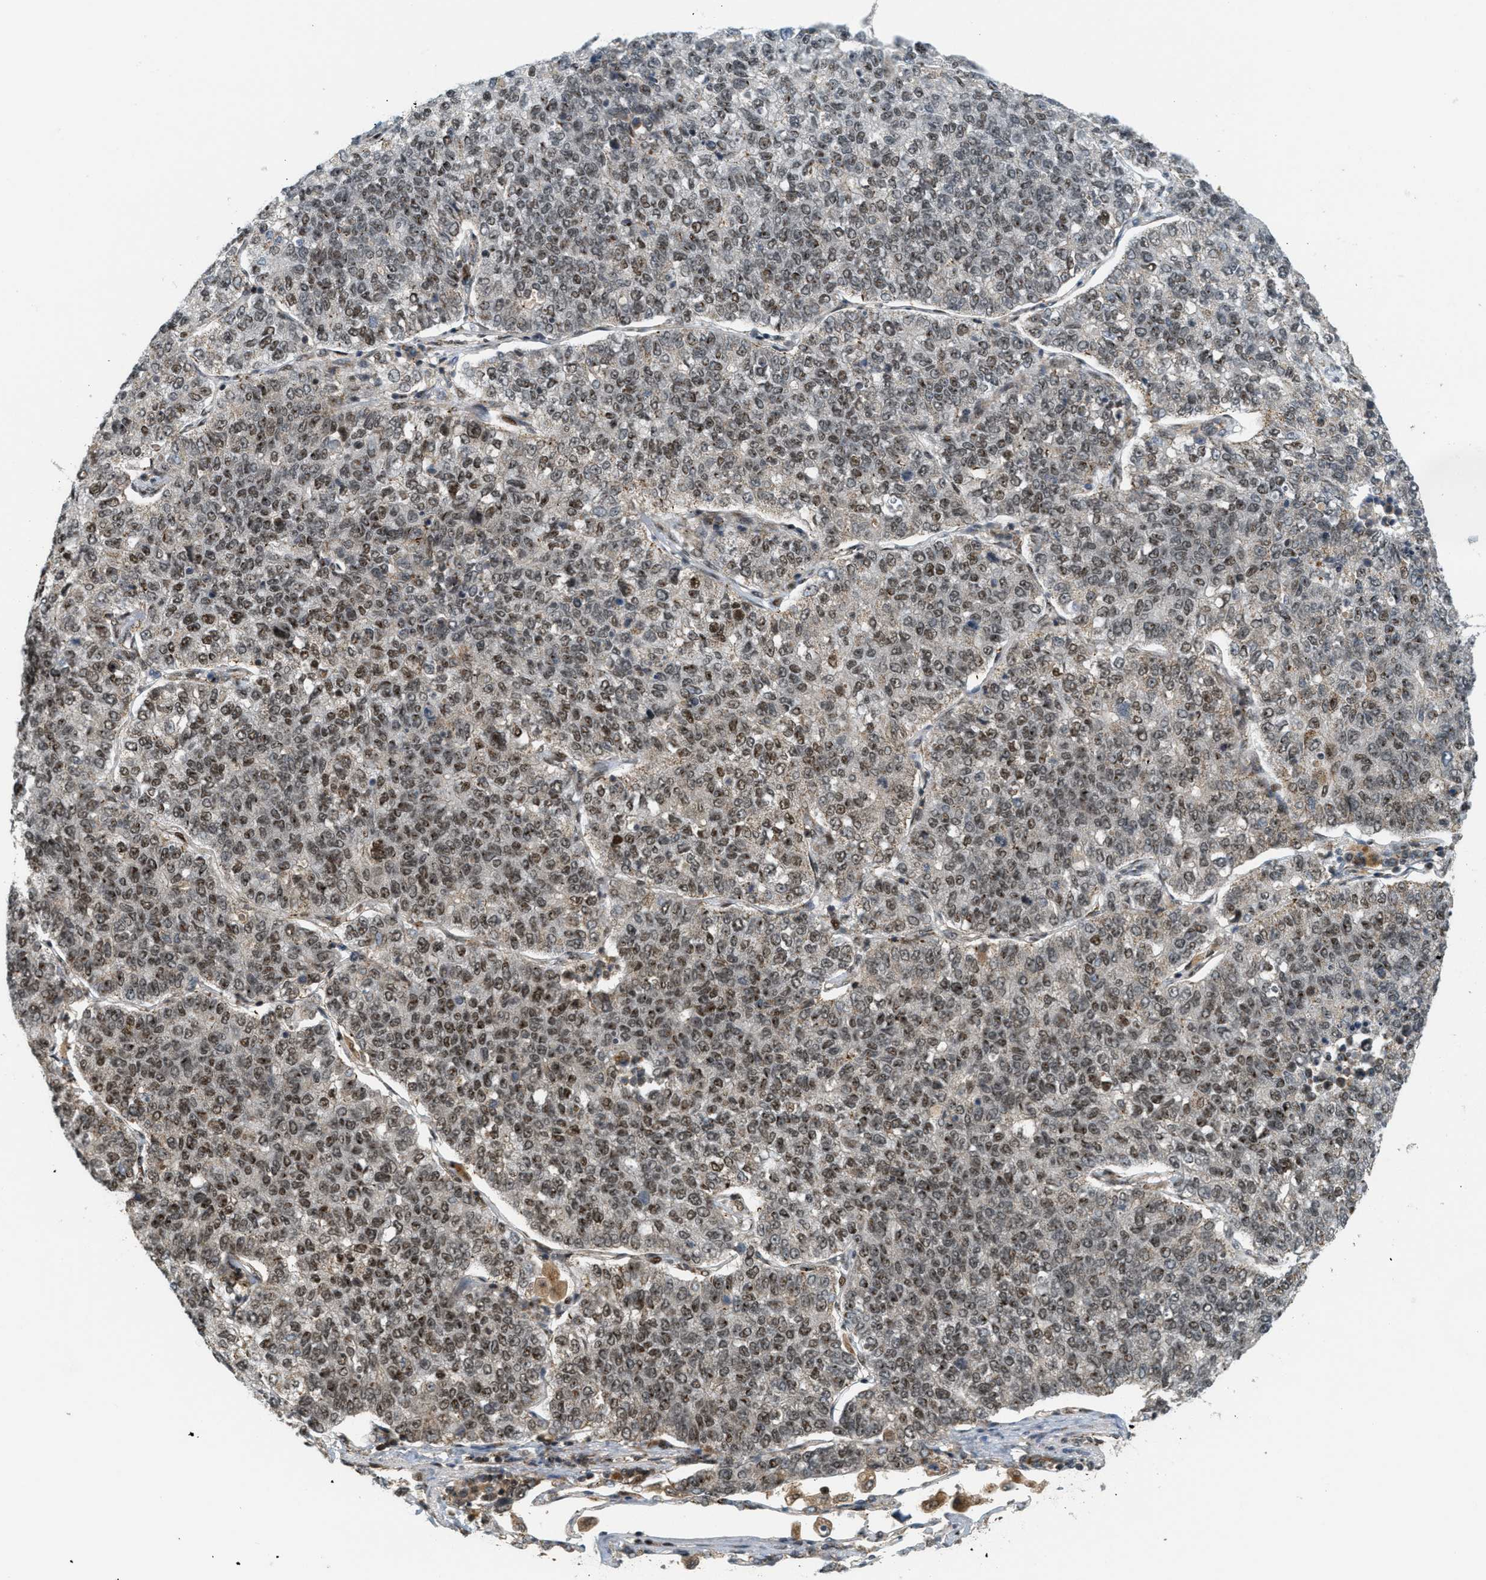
{"staining": {"intensity": "moderate", "quantity": ">75%", "location": "cytoplasmic/membranous,nuclear"}, "tissue": "lung cancer", "cell_type": "Tumor cells", "image_type": "cancer", "snomed": [{"axis": "morphology", "description": "Adenocarcinoma, NOS"}, {"axis": "topography", "description": "Lung"}], "caption": "The micrograph shows a brown stain indicating the presence of a protein in the cytoplasmic/membranous and nuclear of tumor cells in lung cancer (adenocarcinoma).", "gene": "TLK1", "patient": {"sex": "male", "age": 49}}